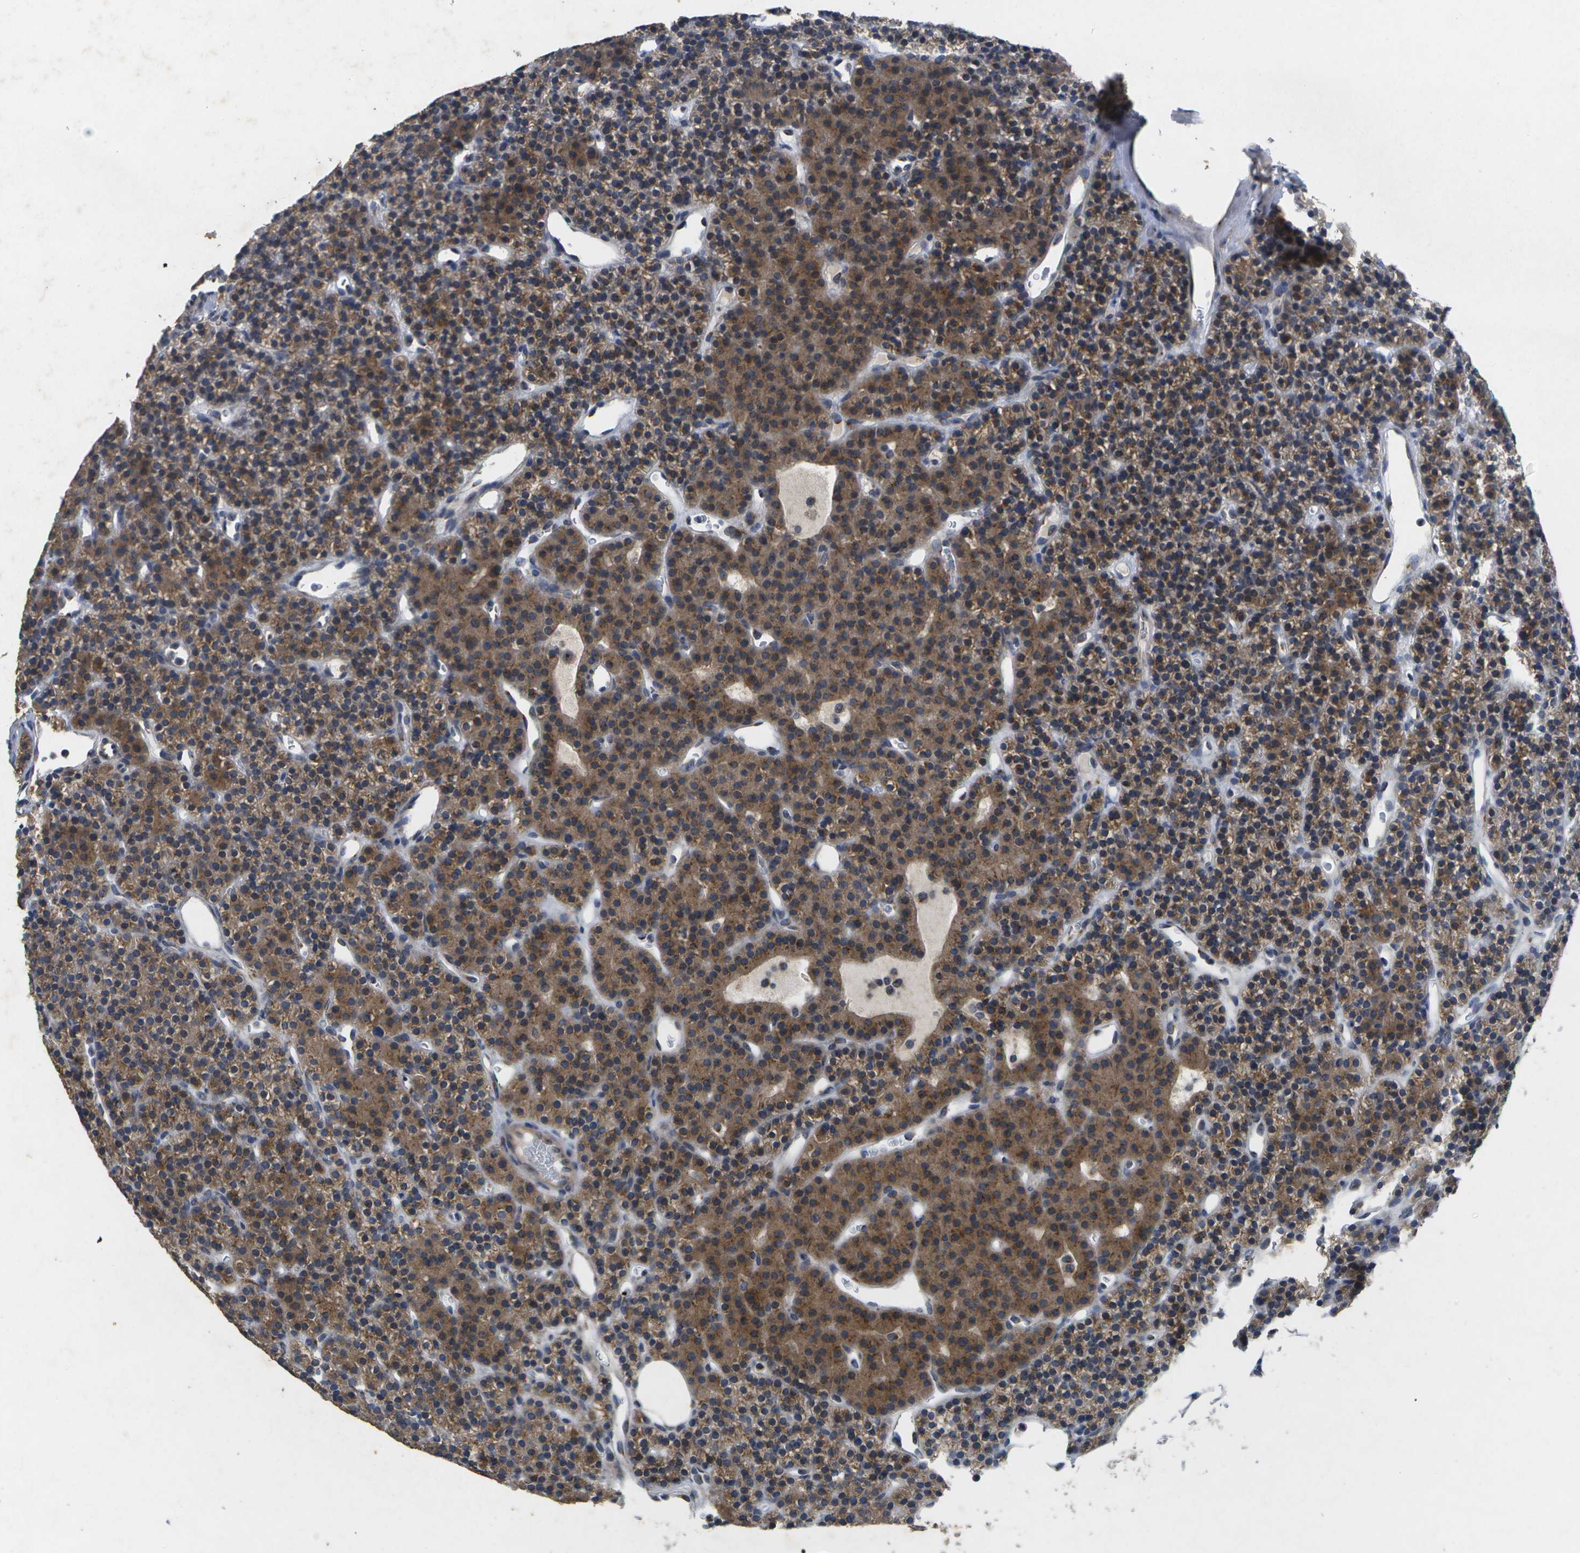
{"staining": {"intensity": "strong", "quantity": "25%-75%", "location": "cytoplasmic/membranous"}, "tissue": "parathyroid gland", "cell_type": "Glandular cells", "image_type": "normal", "snomed": [{"axis": "morphology", "description": "Normal tissue, NOS"}, {"axis": "morphology", "description": "Hyperplasia, NOS"}, {"axis": "topography", "description": "Parathyroid gland"}], "caption": "Immunohistochemical staining of normal human parathyroid gland reveals strong cytoplasmic/membranous protein positivity in approximately 25%-75% of glandular cells. The protein is stained brown, and the nuclei are stained in blue (DAB IHC with brightfield microscopy, high magnification).", "gene": "KDELR1", "patient": {"sex": "male", "age": 44}}